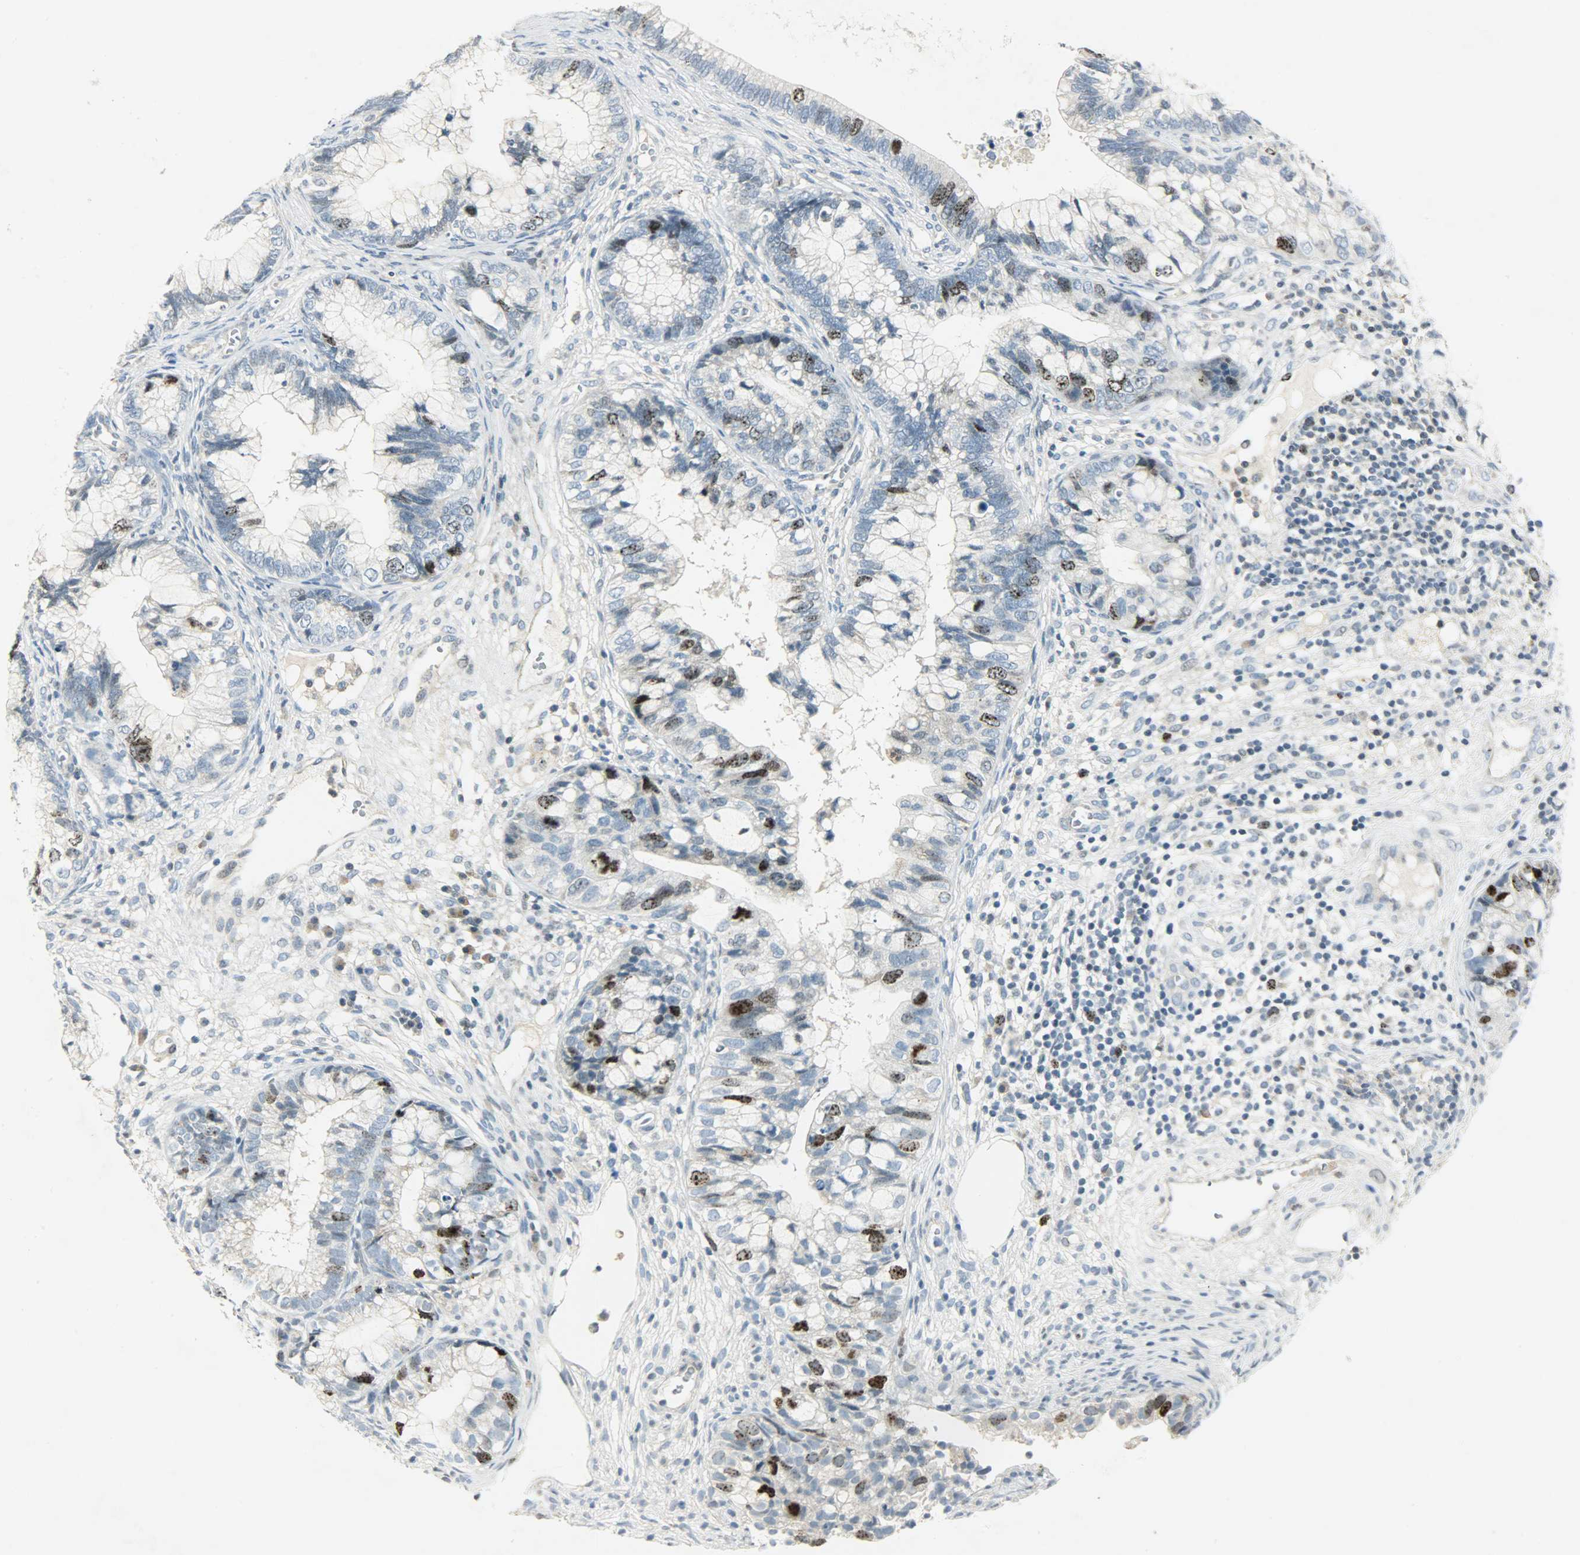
{"staining": {"intensity": "strong", "quantity": "<25%", "location": "nuclear"}, "tissue": "cervical cancer", "cell_type": "Tumor cells", "image_type": "cancer", "snomed": [{"axis": "morphology", "description": "Adenocarcinoma, NOS"}, {"axis": "topography", "description": "Cervix"}], "caption": "The image demonstrates staining of cervical adenocarcinoma, revealing strong nuclear protein positivity (brown color) within tumor cells. (DAB (3,3'-diaminobenzidine) = brown stain, brightfield microscopy at high magnification).", "gene": "AURKB", "patient": {"sex": "female", "age": 44}}